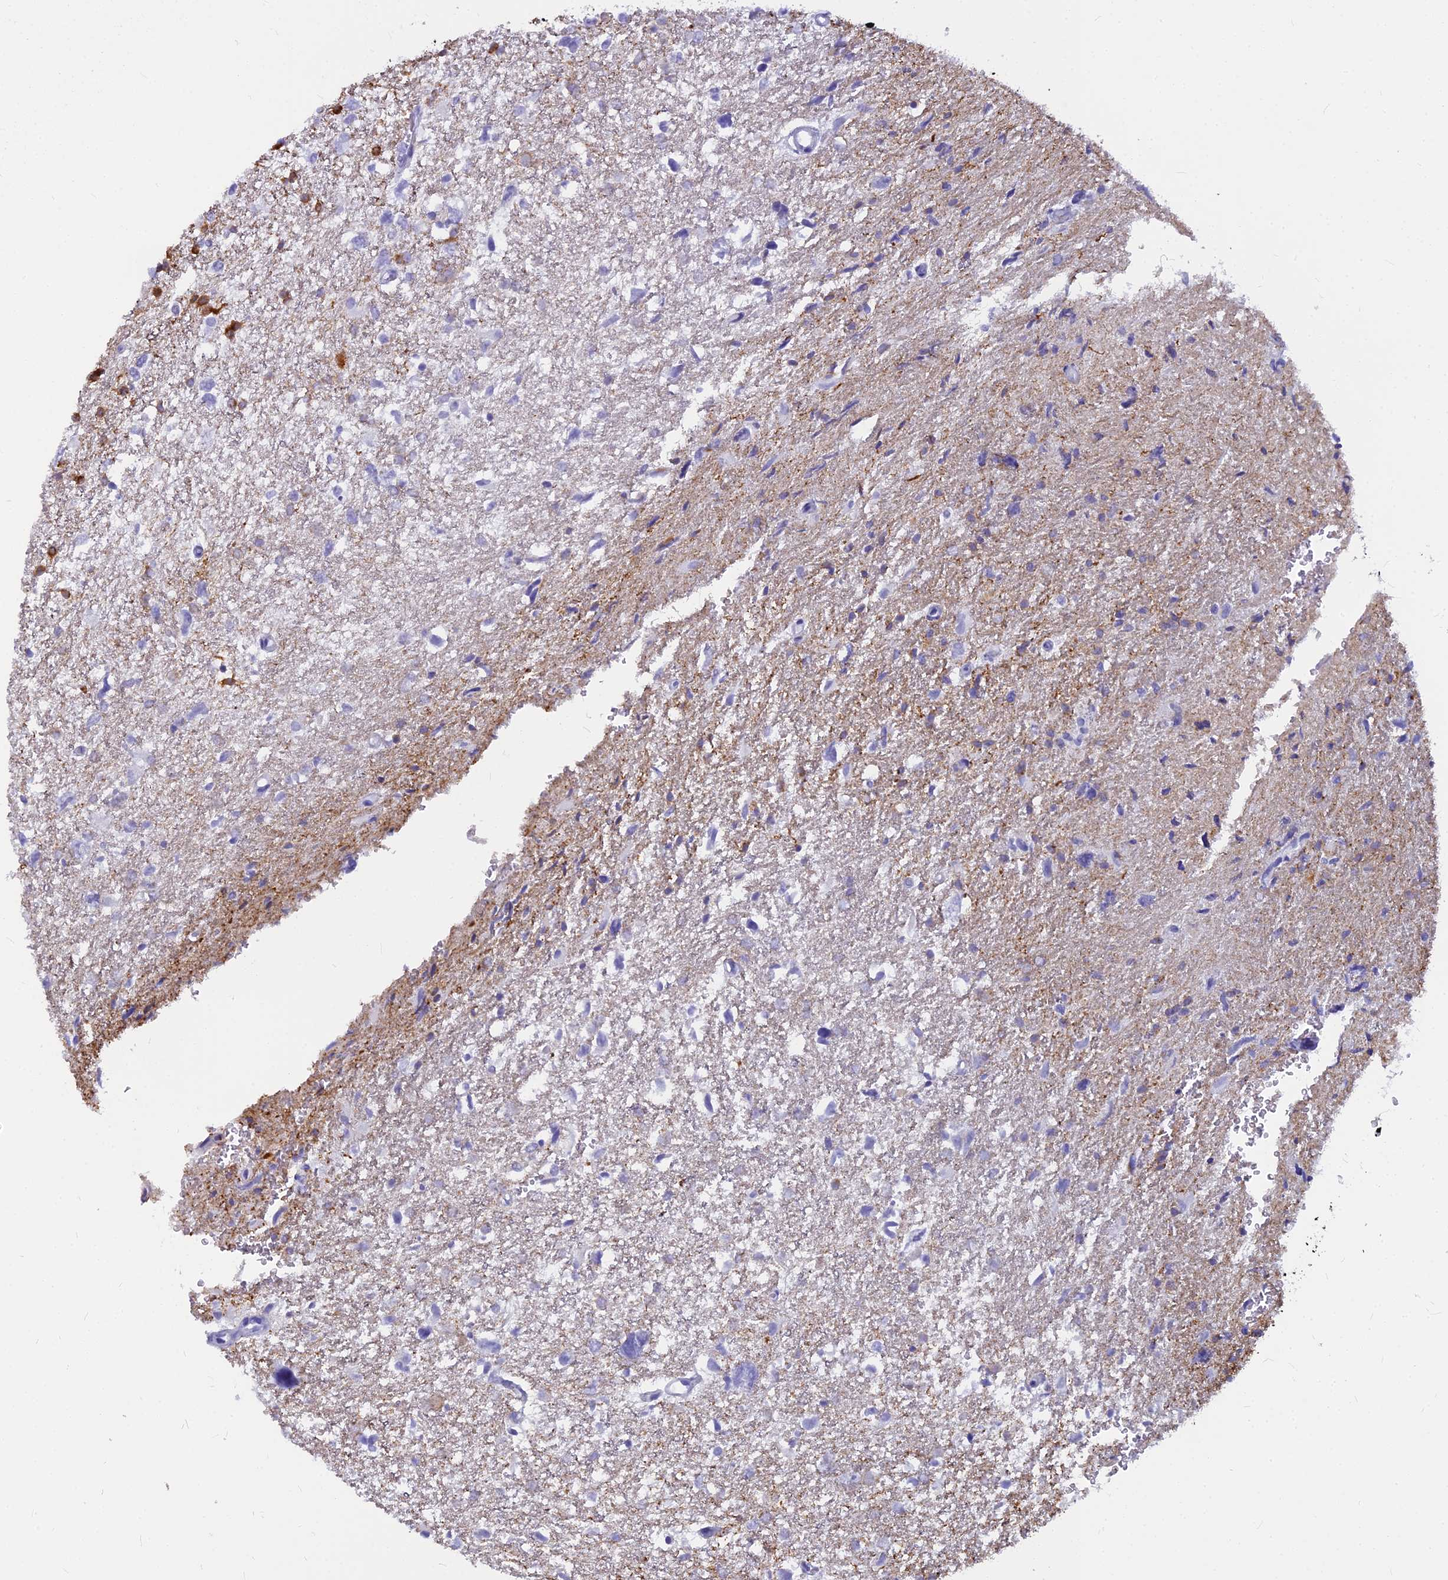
{"staining": {"intensity": "negative", "quantity": "none", "location": "none"}, "tissue": "glioma", "cell_type": "Tumor cells", "image_type": "cancer", "snomed": [{"axis": "morphology", "description": "Glioma, malignant, High grade"}, {"axis": "topography", "description": "Brain"}], "caption": "Human glioma stained for a protein using immunohistochemistry (IHC) reveals no positivity in tumor cells.", "gene": "EVI2A", "patient": {"sex": "male", "age": 61}}